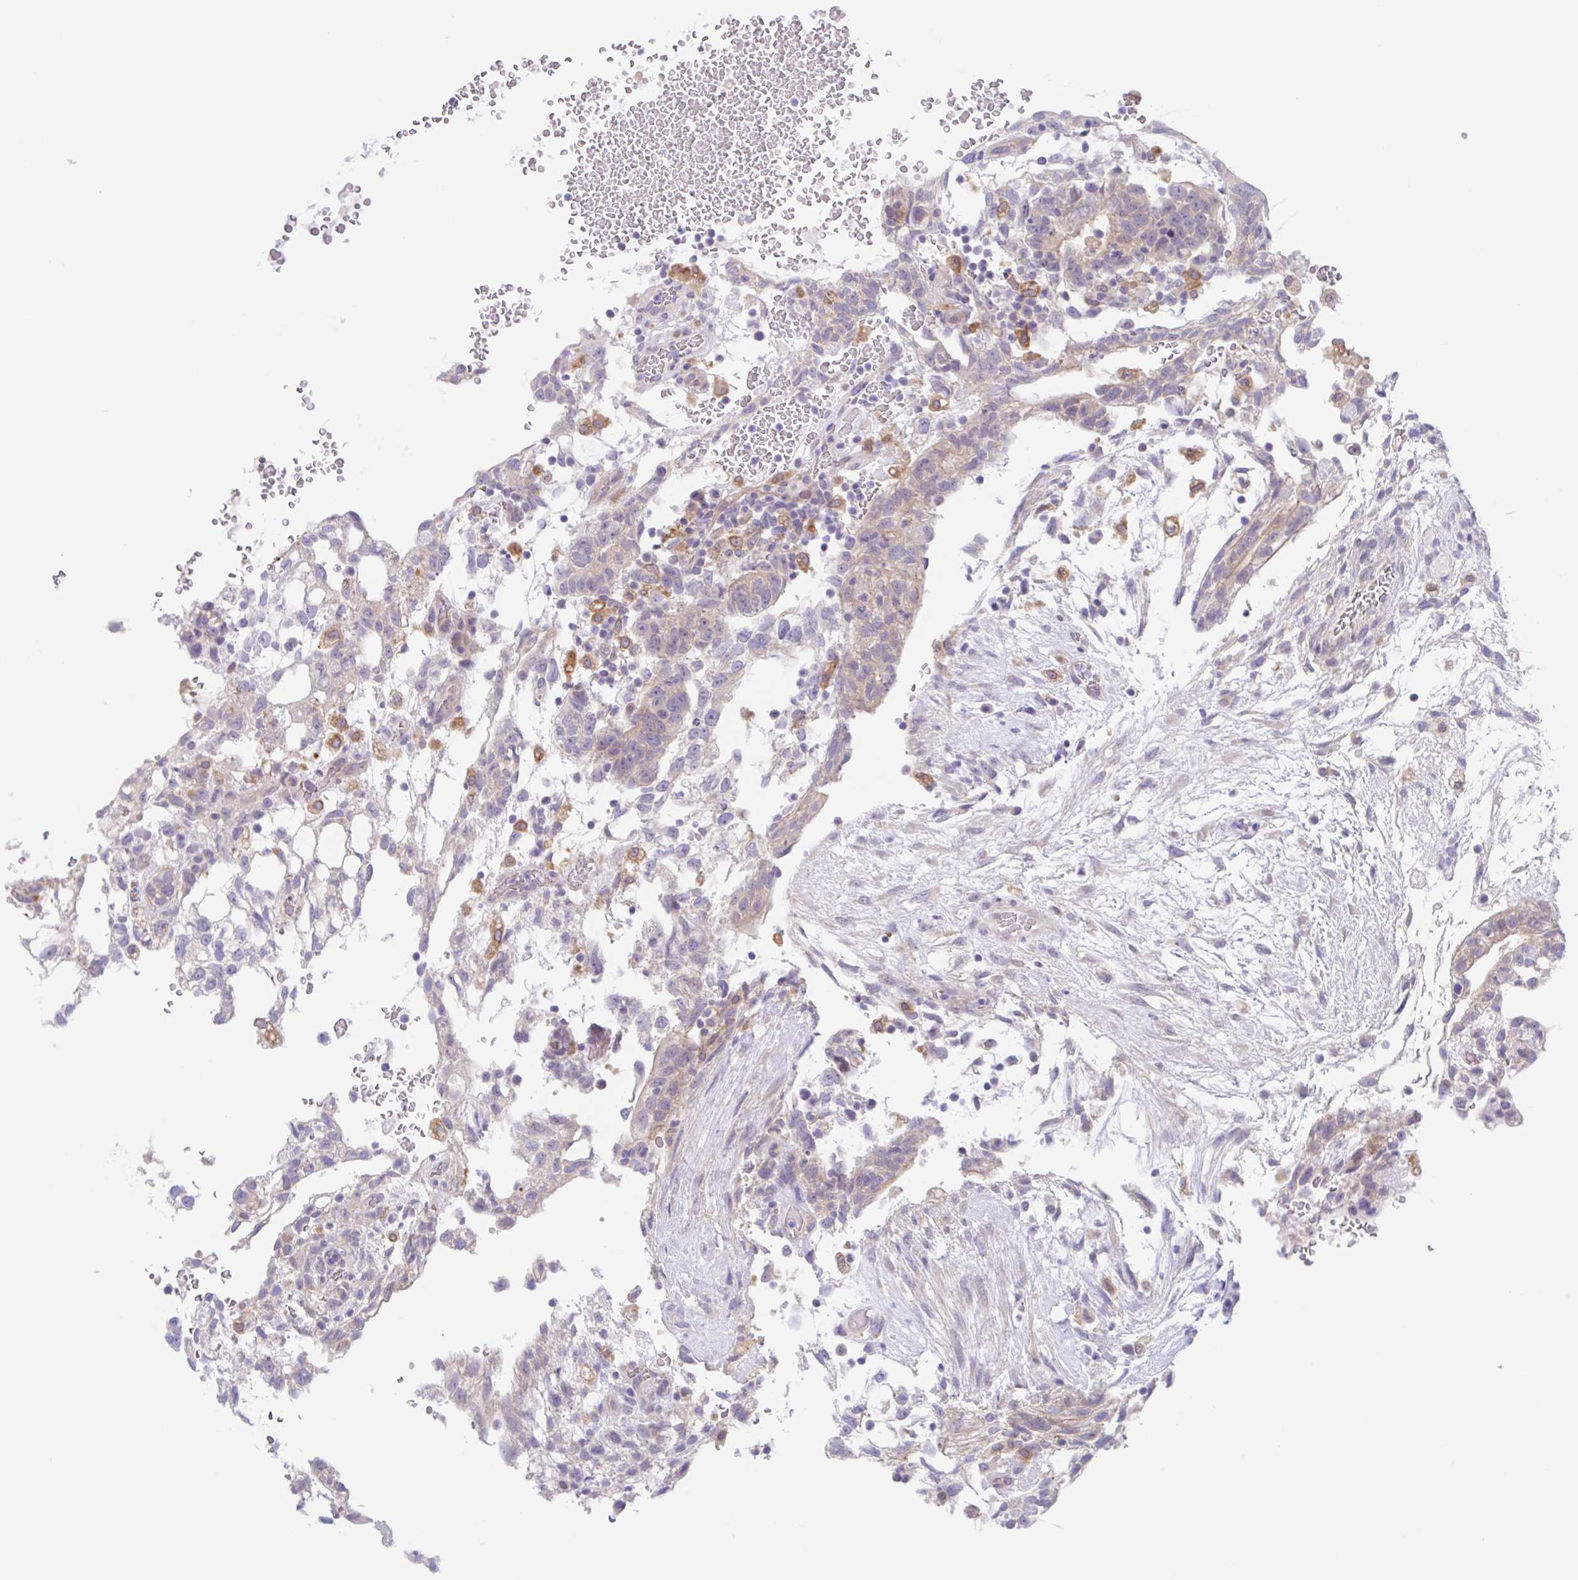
{"staining": {"intensity": "weak", "quantity": "<25%", "location": "cytoplasmic/membranous"}, "tissue": "testis cancer", "cell_type": "Tumor cells", "image_type": "cancer", "snomed": [{"axis": "morphology", "description": "Carcinoma, Embryonal, NOS"}, {"axis": "topography", "description": "Testis"}], "caption": "Tumor cells show no significant positivity in testis cancer.", "gene": "TMEM86A", "patient": {"sex": "male", "age": 32}}